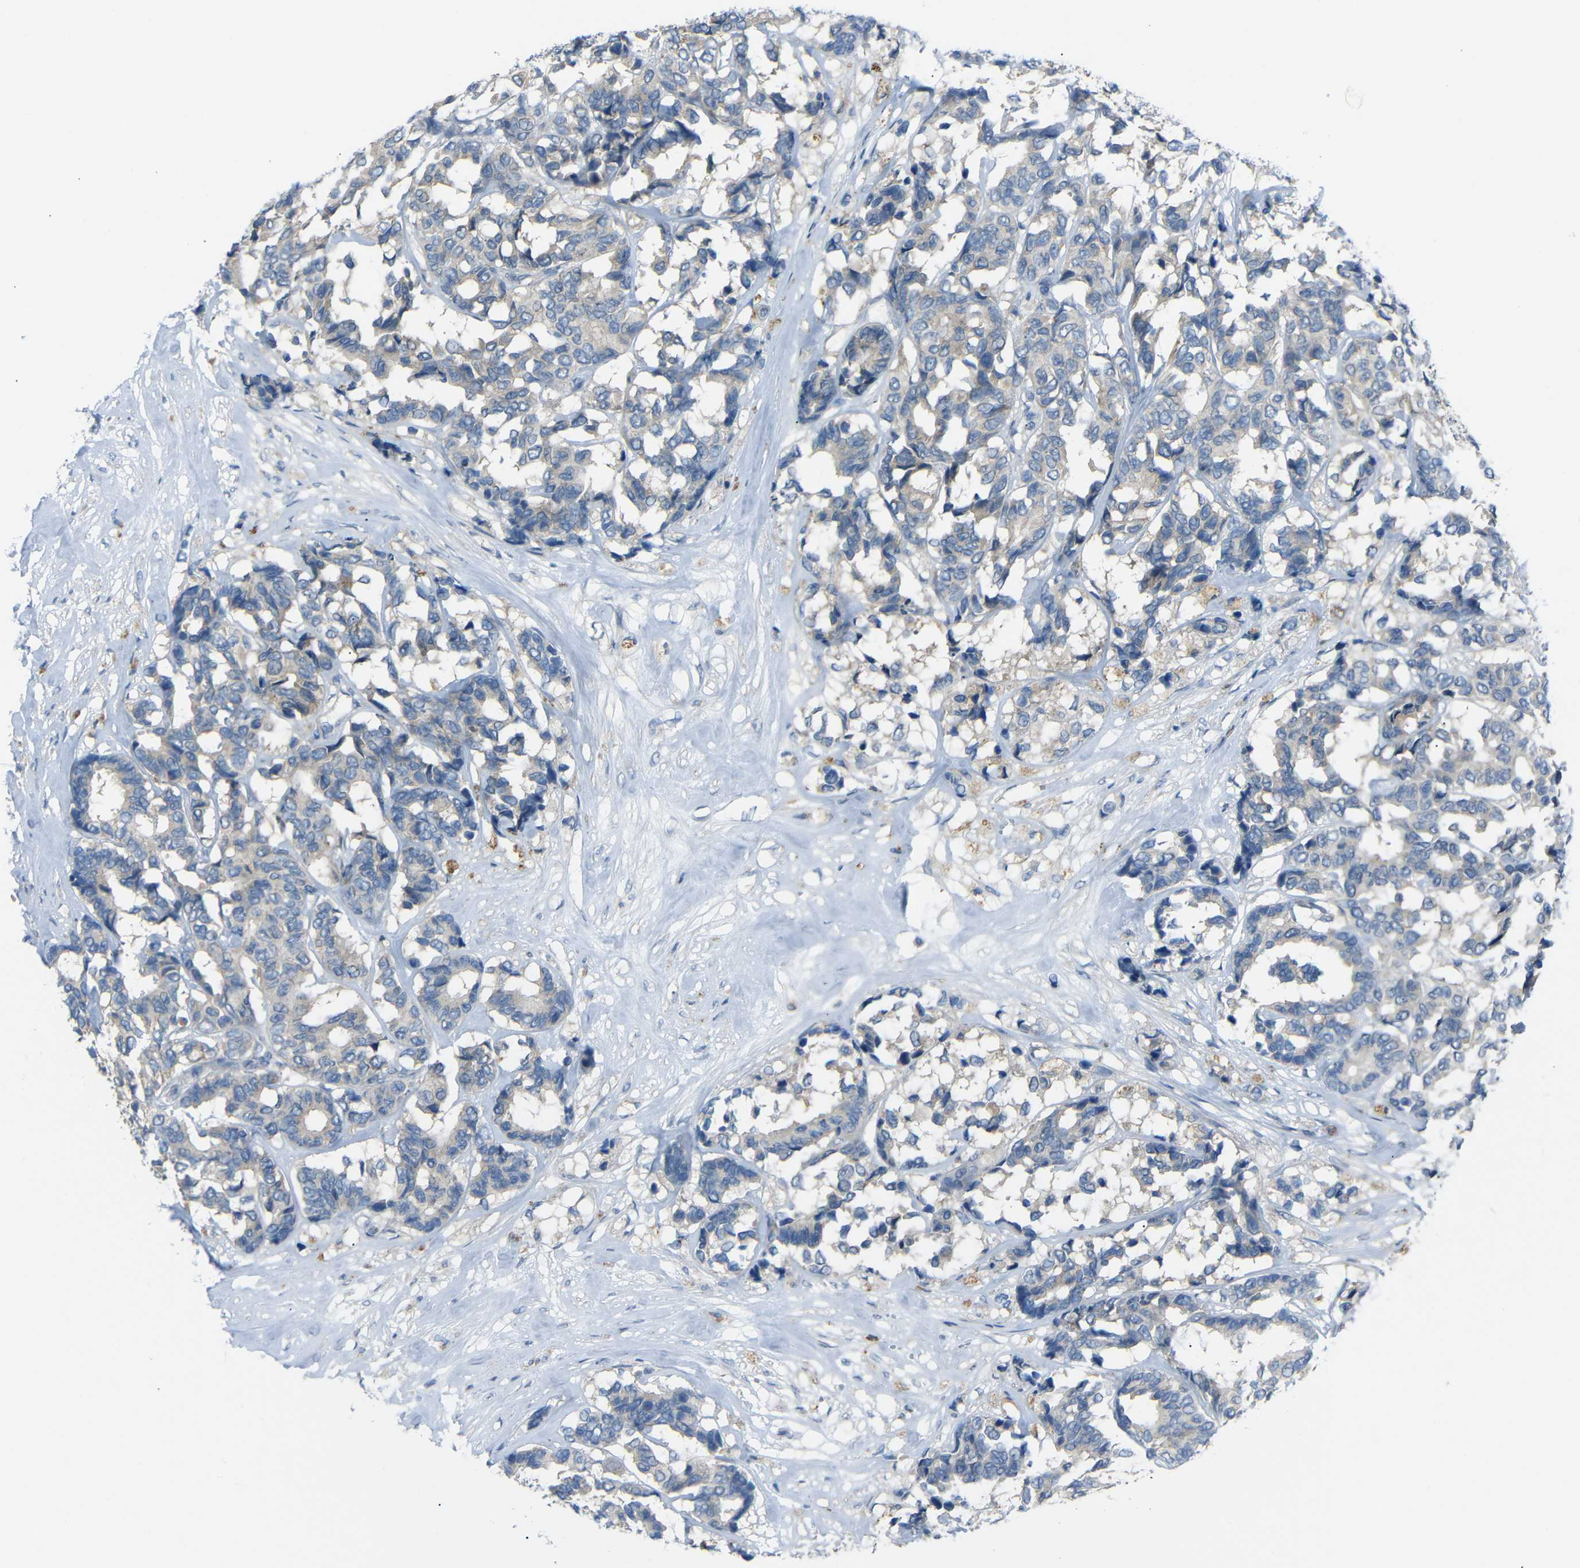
{"staining": {"intensity": "negative", "quantity": "none", "location": "none"}, "tissue": "breast cancer", "cell_type": "Tumor cells", "image_type": "cancer", "snomed": [{"axis": "morphology", "description": "Duct carcinoma"}, {"axis": "topography", "description": "Breast"}], "caption": "IHC photomicrograph of neoplastic tissue: human breast cancer (infiltrating ductal carcinoma) stained with DAB reveals no significant protein positivity in tumor cells. (DAB (3,3'-diaminobenzidine) immunohistochemistry with hematoxylin counter stain).", "gene": "C6orf89", "patient": {"sex": "female", "age": 87}}